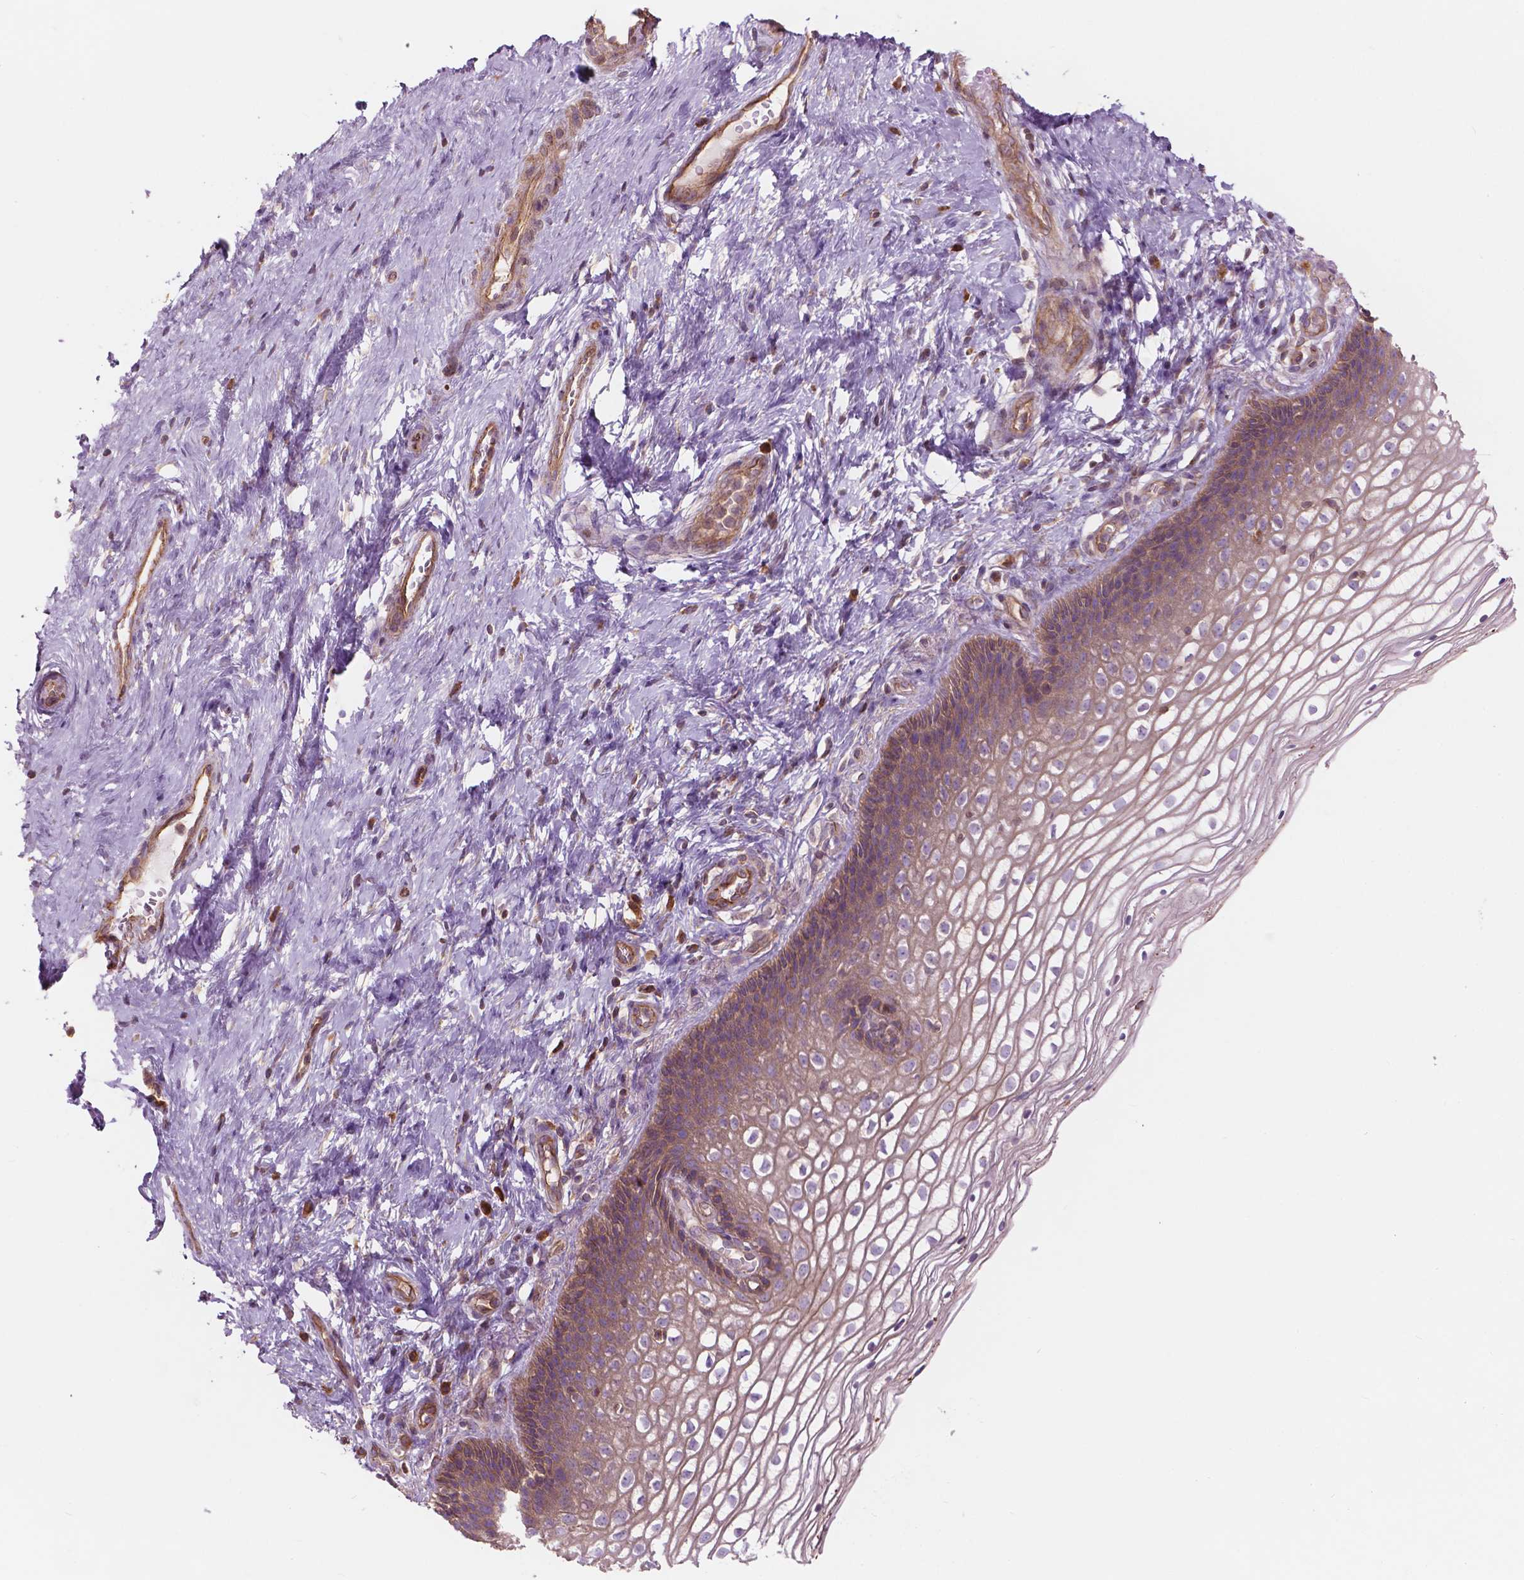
{"staining": {"intensity": "moderate", "quantity": "<25%", "location": "cytoplasmic/membranous"}, "tissue": "cervix", "cell_type": "Glandular cells", "image_type": "normal", "snomed": [{"axis": "morphology", "description": "Normal tissue, NOS"}, {"axis": "topography", "description": "Cervix"}], "caption": "Immunohistochemistry (IHC) (DAB) staining of normal human cervix exhibits moderate cytoplasmic/membranous protein staining in approximately <25% of glandular cells.", "gene": "SURF4", "patient": {"sex": "female", "age": 34}}